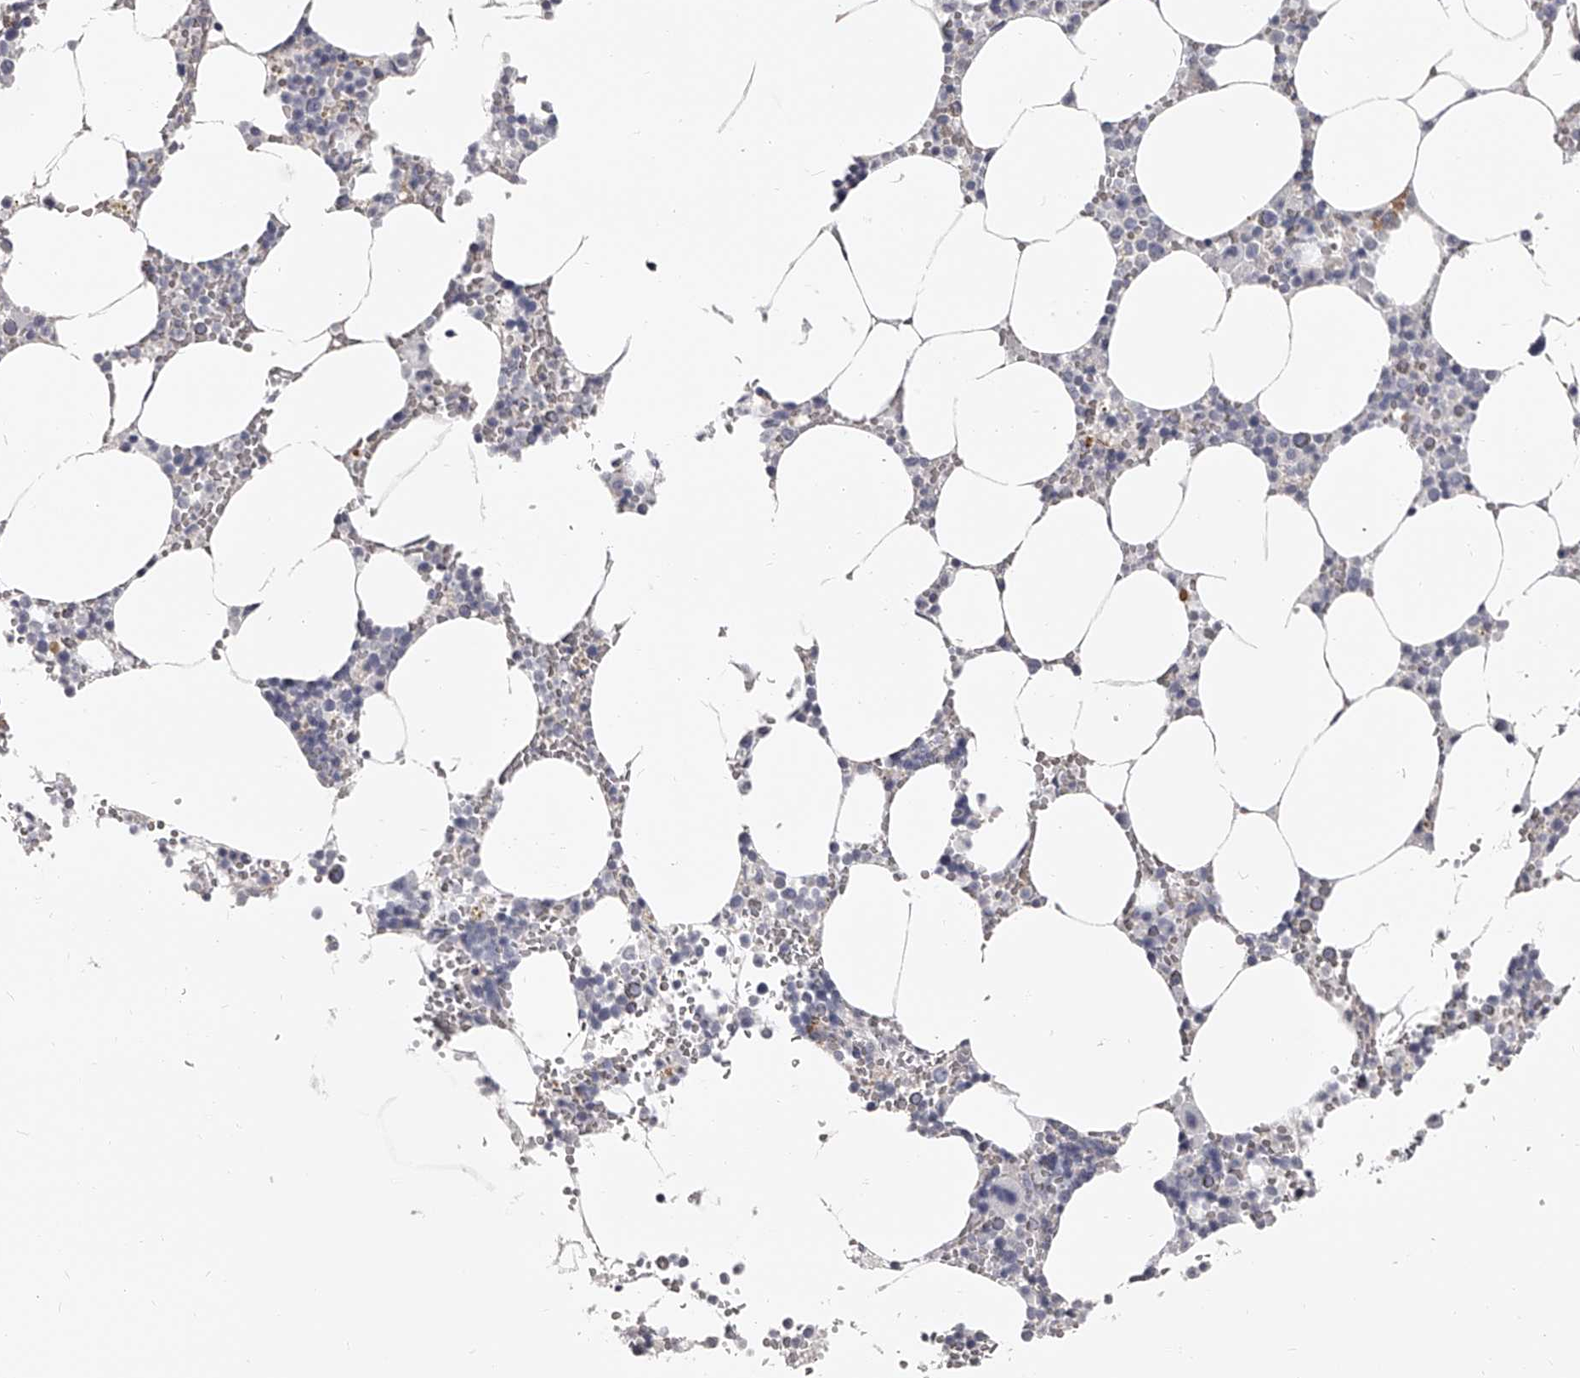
{"staining": {"intensity": "negative", "quantity": "none", "location": "none"}, "tissue": "bone marrow", "cell_type": "Hematopoietic cells", "image_type": "normal", "snomed": [{"axis": "morphology", "description": "Normal tissue, NOS"}, {"axis": "topography", "description": "Bone marrow"}], "caption": "This is an IHC image of normal human bone marrow. There is no positivity in hematopoietic cells.", "gene": "PACSIN1", "patient": {"sex": "male", "age": 70}}